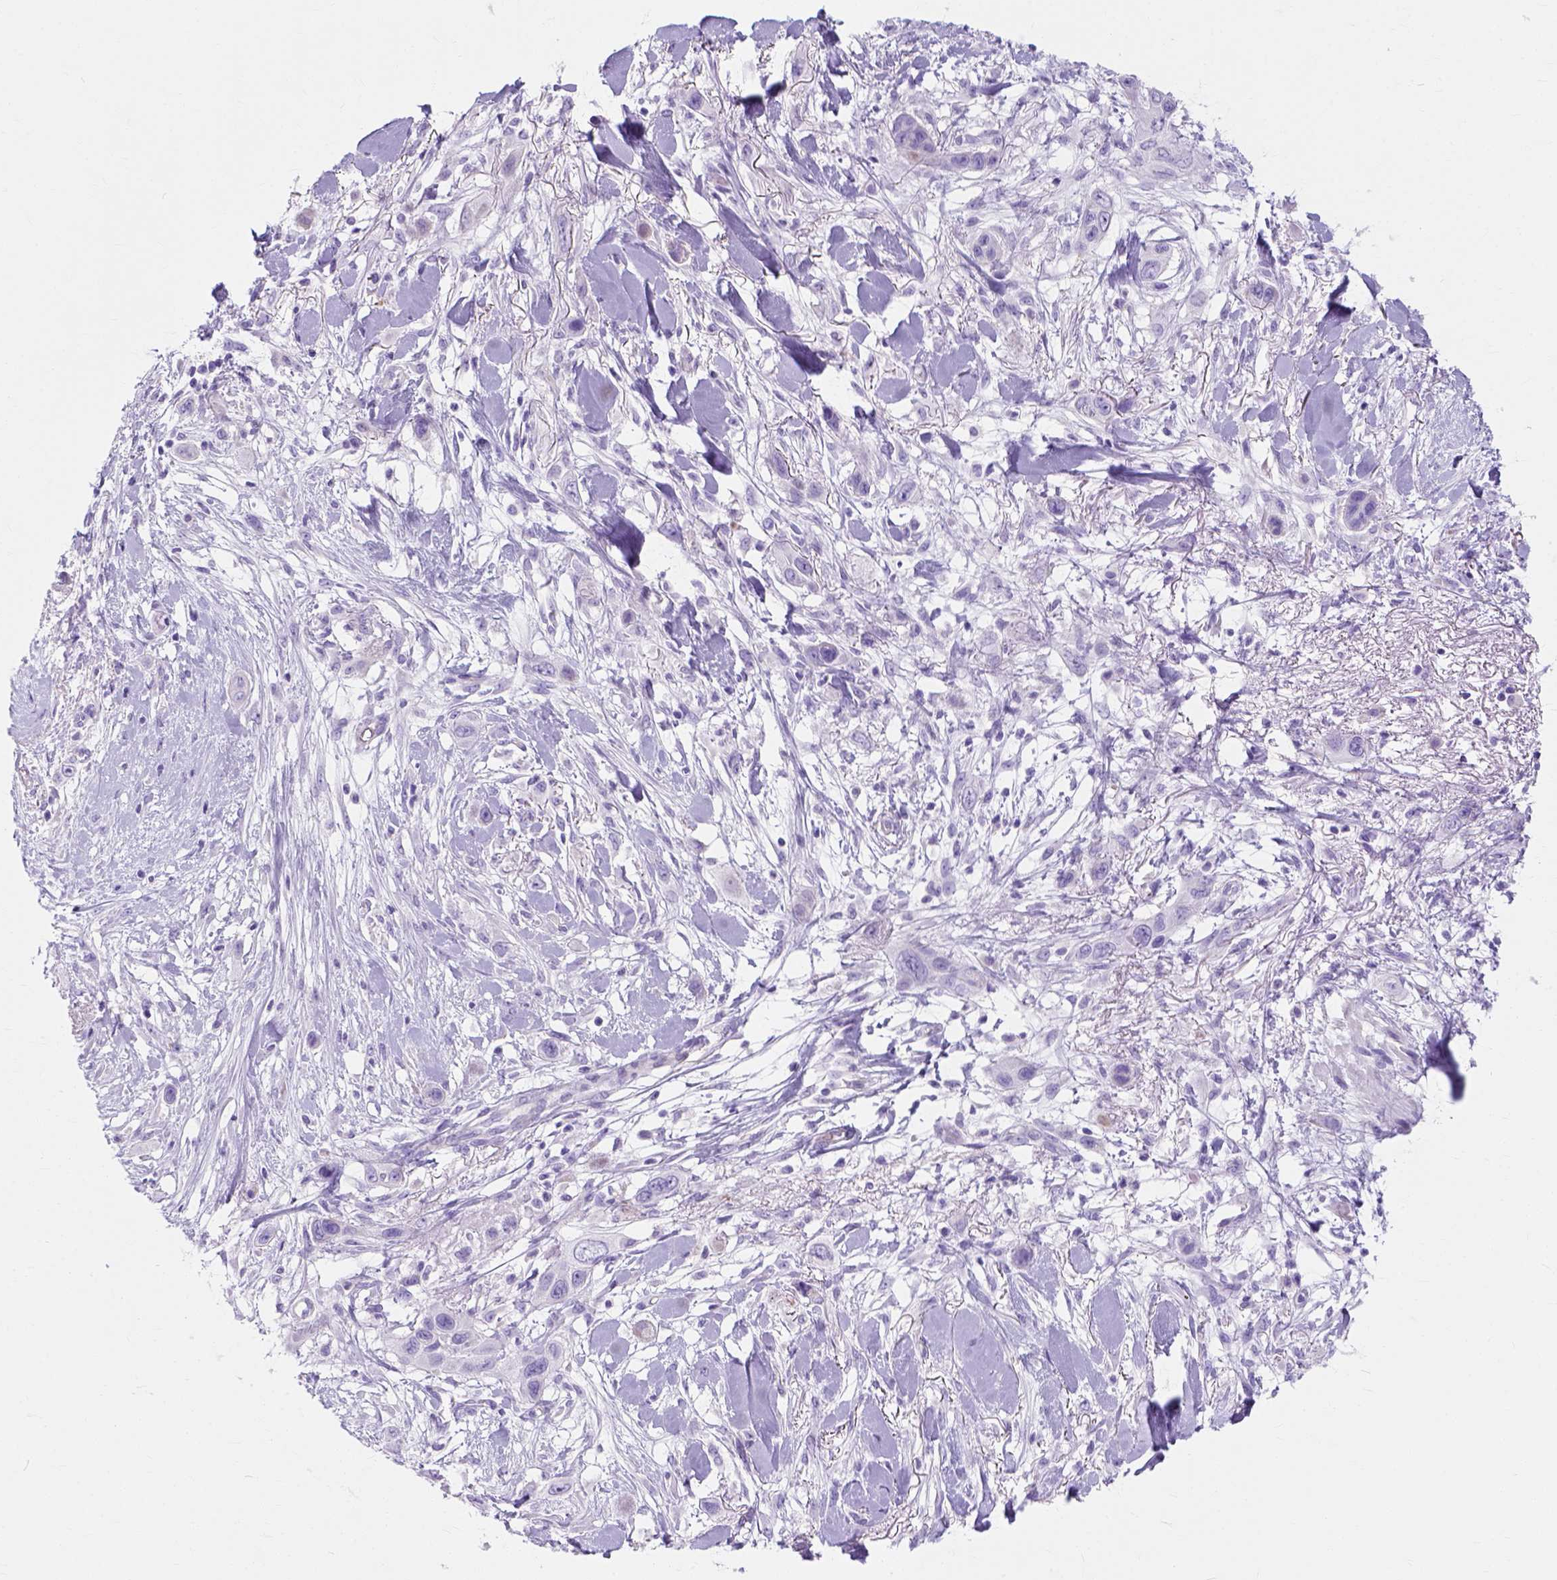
{"staining": {"intensity": "negative", "quantity": "none", "location": "none"}, "tissue": "skin cancer", "cell_type": "Tumor cells", "image_type": "cancer", "snomed": [{"axis": "morphology", "description": "Squamous cell carcinoma, NOS"}, {"axis": "topography", "description": "Skin"}], "caption": "This image is of skin cancer (squamous cell carcinoma) stained with immunohistochemistry (IHC) to label a protein in brown with the nuclei are counter-stained blue. There is no positivity in tumor cells.", "gene": "MYH15", "patient": {"sex": "male", "age": 79}}